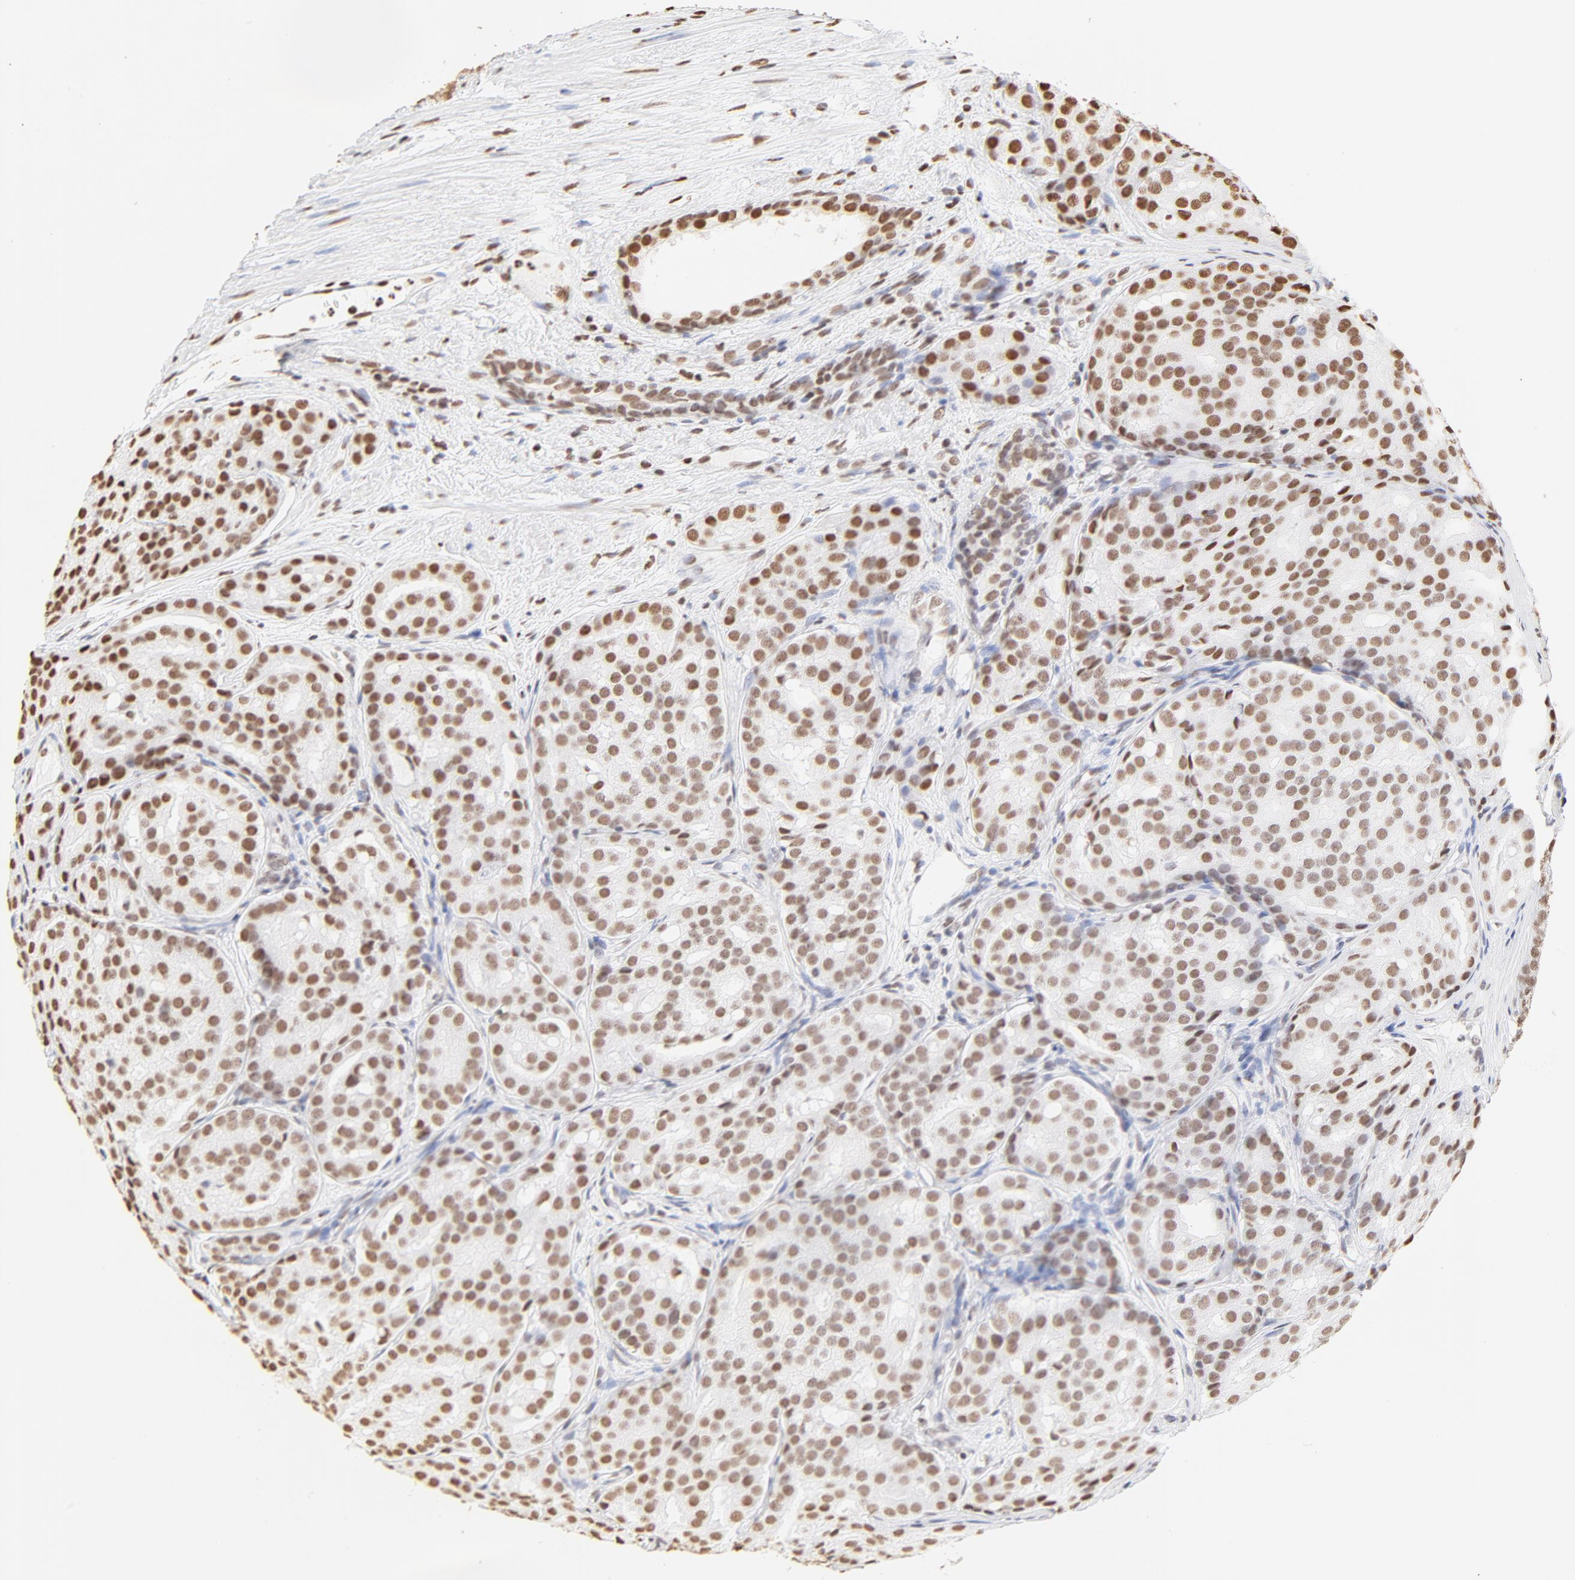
{"staining": {"intensity": "strong", "quantity": "25%-75%", "location": "nuclear"}, "tissue": "prostate cancer", "cell_type": "Tumor cells", "image_type": "cancer", "snomed": [{"axis": "morphology", "description": "Adenocarcinoma, High grade"}, {"axis": "topography", "description": "Prostate"}], "caption": "Immunohistochemical staining of human prostate high-grade adenocarcinoma displays high levels of strong nuclear expression in approximately 25%-75% of tumor cells. (IHC, brightfield microscopy, high magnification).", "gene": "ZNF540", "patient": {"sex": "male", "age": 64}}